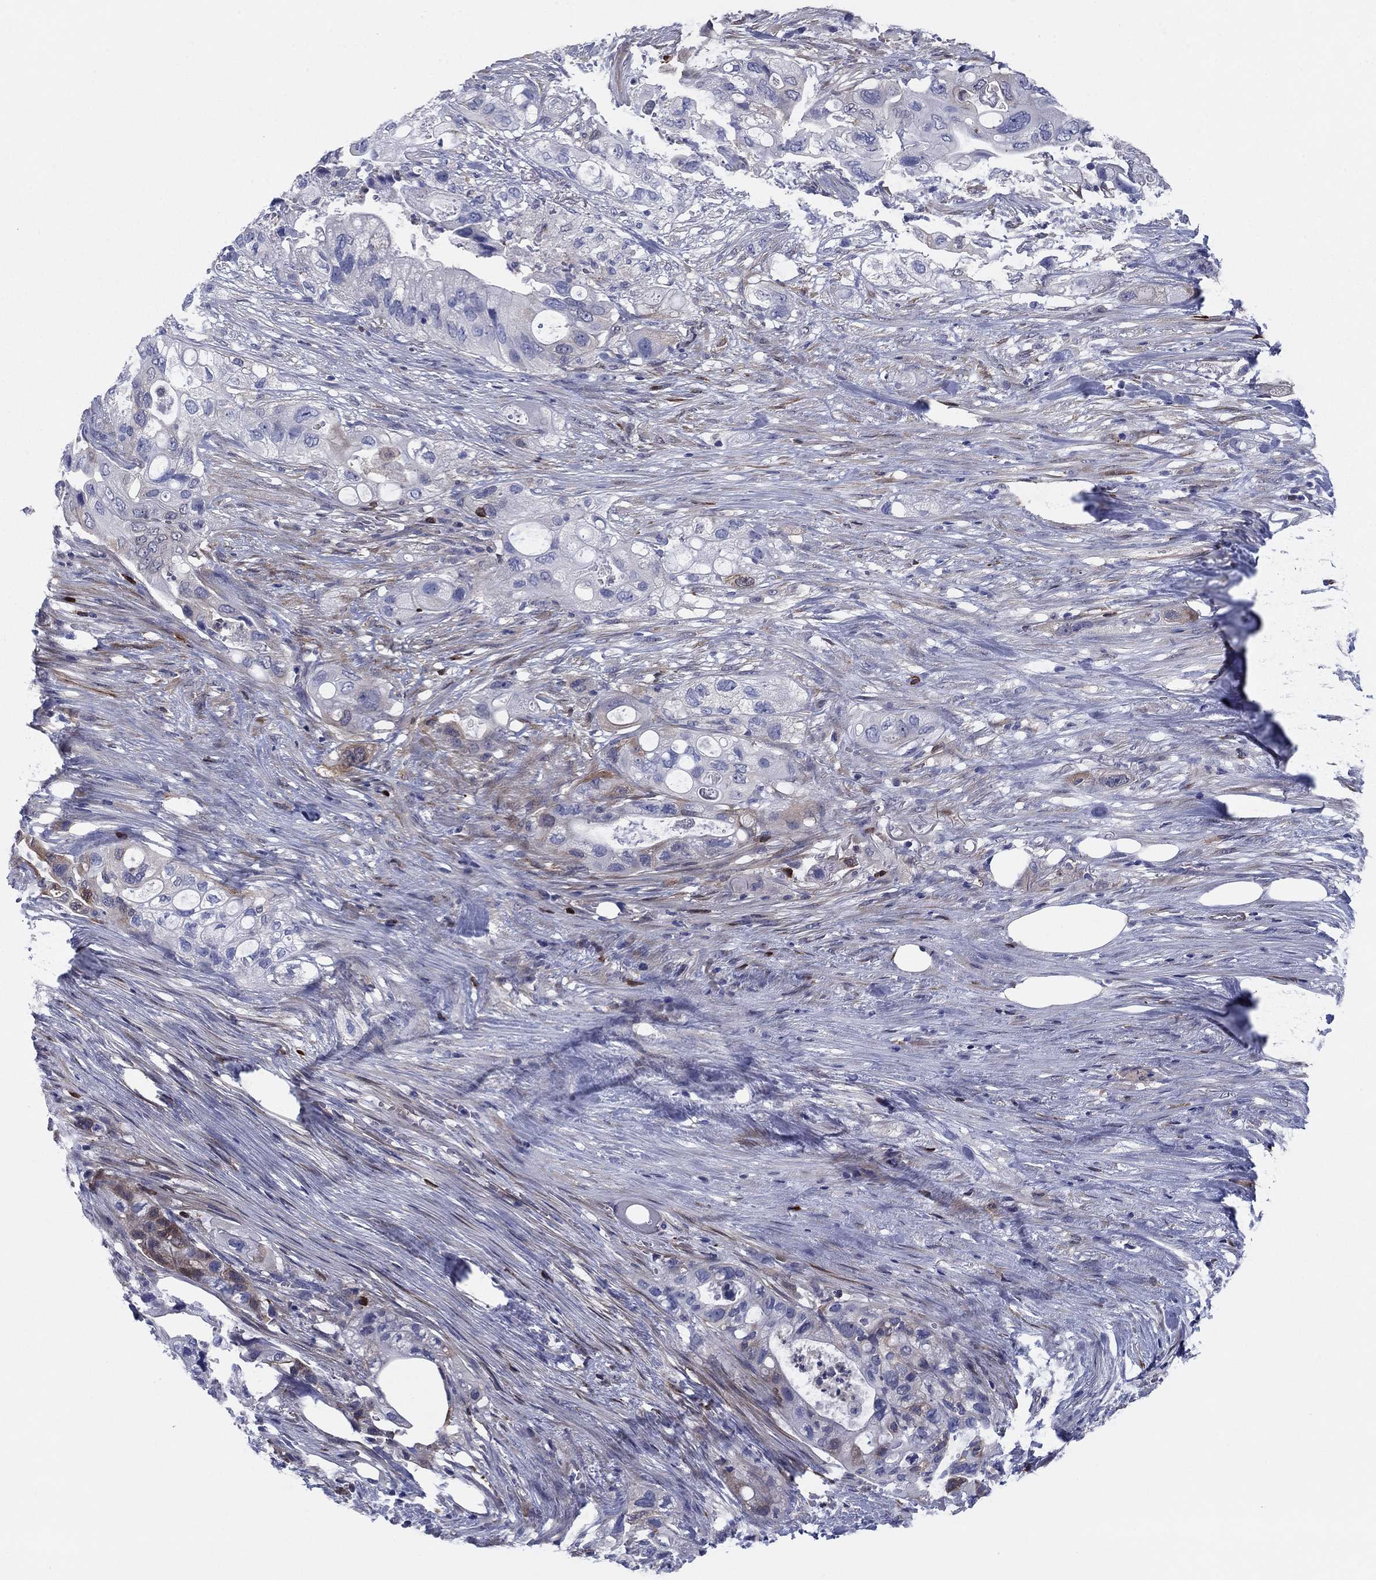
{"staining": {"intensity": "moderate", "quantity": "25%-75%", "location": "cytoplasmic/membranous"}, "tissue": "pancreatic cancer", "cell_type": "Tumor cells", "image_type": "cancer", "snomed": [{"axis": "morphology", "description": "Adenocarcinoma, NOS"}, {"axis": "topography", "description": "Pancreas"}], "caption": "Pancreatic adenocarcinoma stained with a brown dye reveals moderate cytoplasmic/membranous positive staining in about 25%-75% of tumor cells.", "gene": "STMN1", "patient": {"sex": "female", "age": 72}}